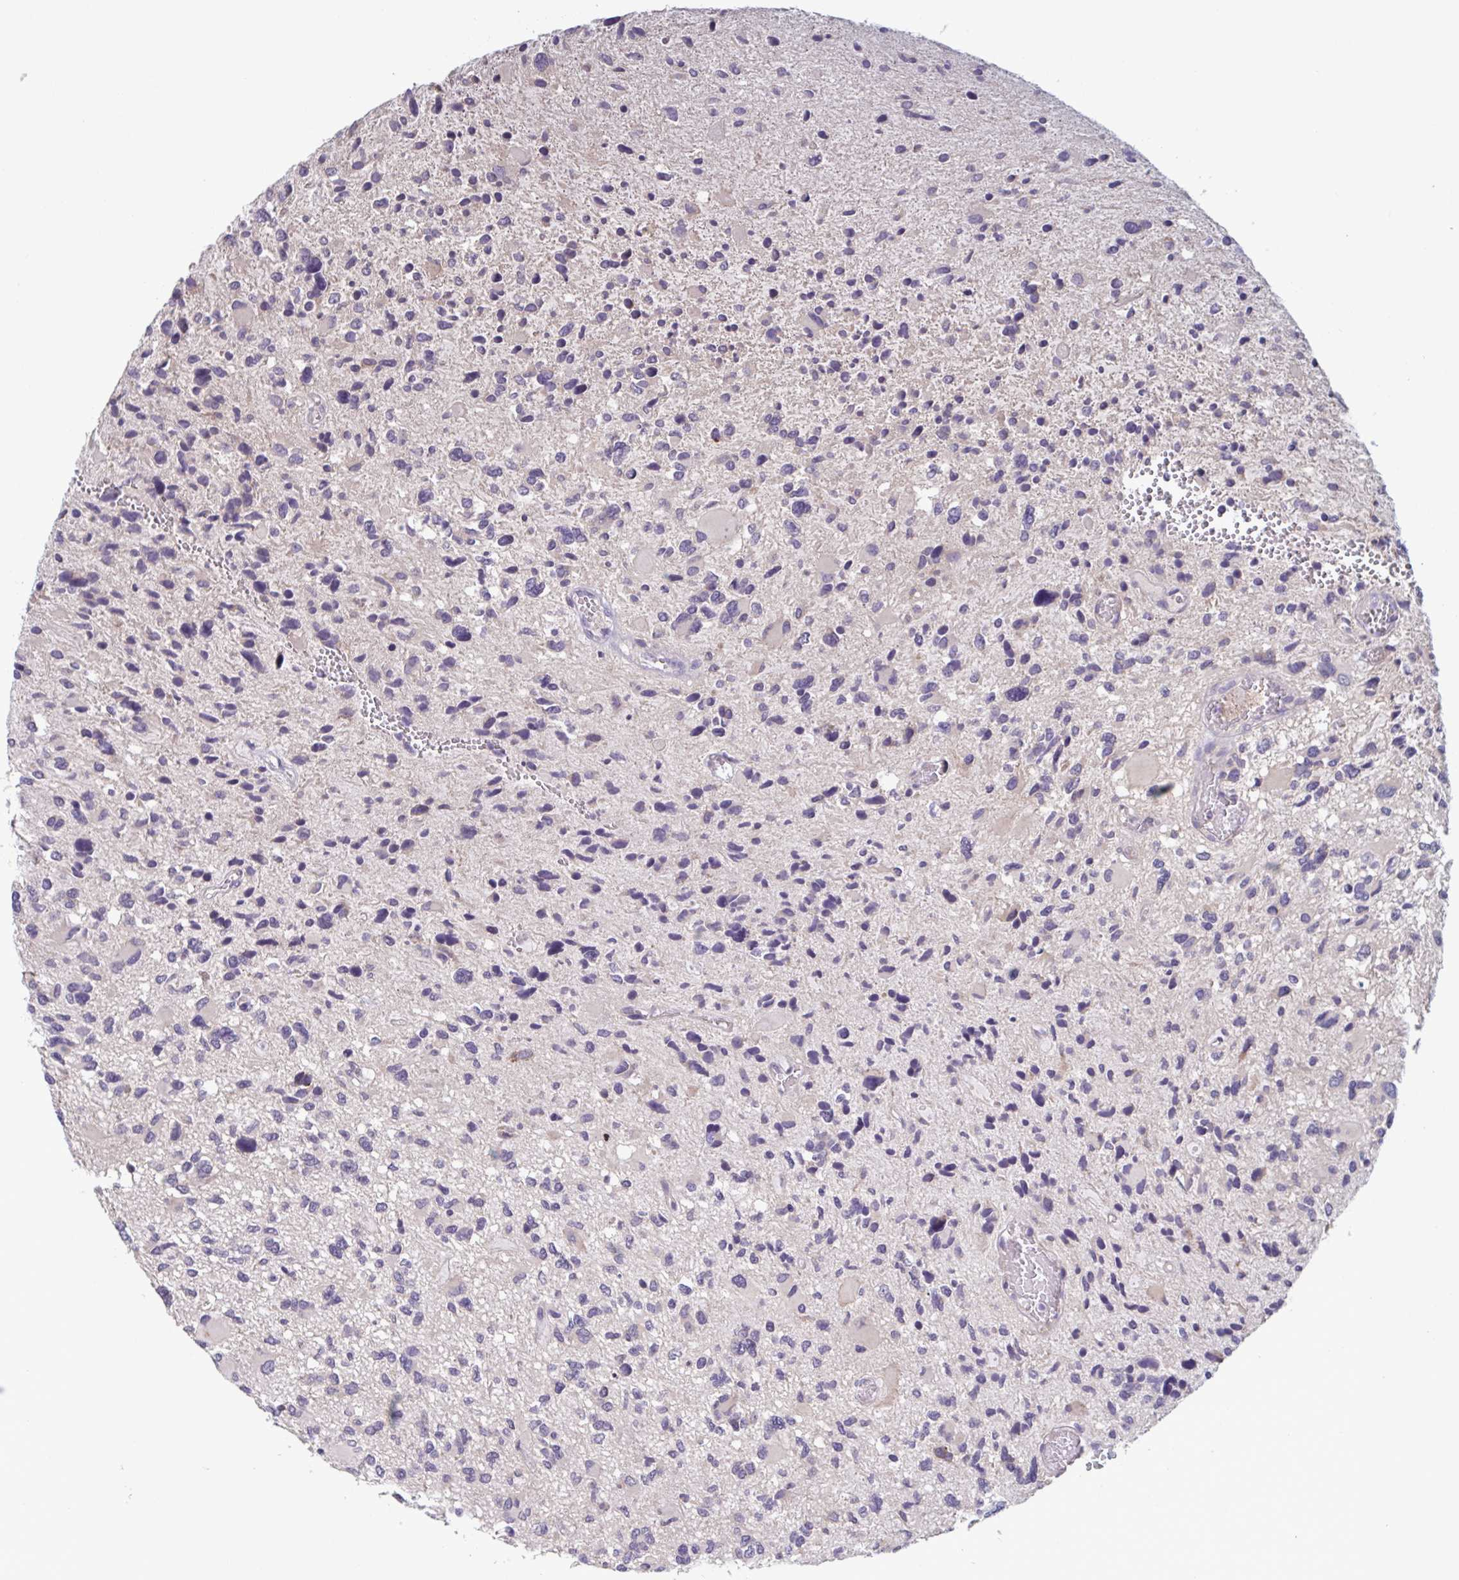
{"staining": {"intensity": "negative", "quantity": "none", "location": "none"}, "tissue": "glioma", "cell_type": "Tumor cells", "image_type": "cancer", "snomed": [{"axis": "morphology", "description": "Glioma, malignant, High grade"}, {"axis": "topography", "description": "Brain"}], "caption": "Photomicrograph shows no protein expression in tumor cells of malignant glioma (high-grade) tissue.", "gene": "CD1E", "patient": {"sex": "female", "age": 11}}